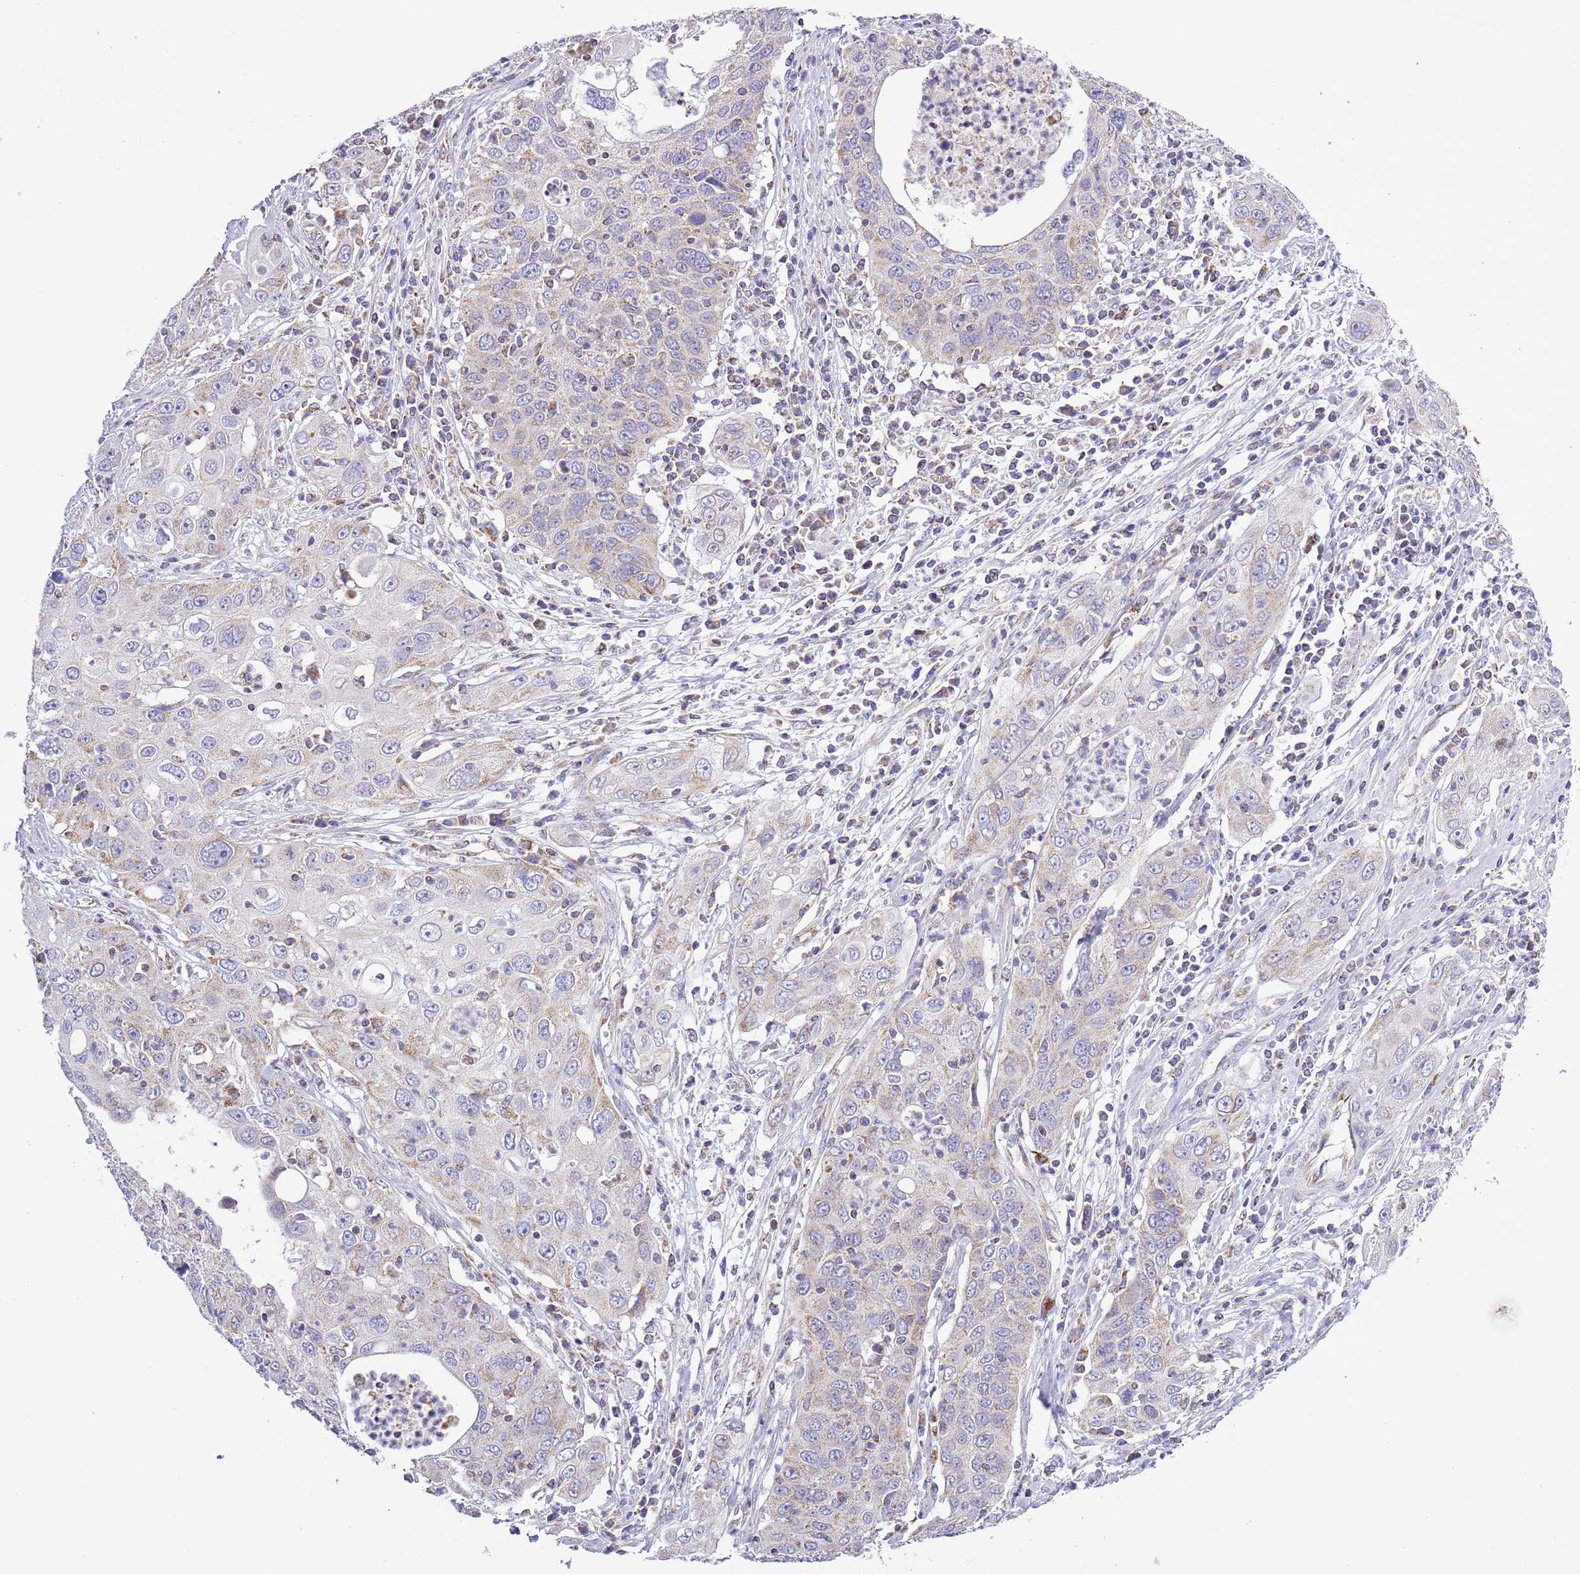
{"staining": {"intensity": "weak", "quantity": "<25%", "location": "cytoplasmic/membranous"}, "tissue": "cervical cancer", "cell_type": "Tumor cells", "image_type": "cancer", "snomed": [{"axis": "morphology", "description": "Squamous cell carcinoma, NOS"}, {"axis": "topography", "description": "Cervix"}], "caption": "Cervical squamous cell carcinoma was stained to show a protein in brown. There is no significant expression in tumor cells. (Stains: DAB (3,3'-diaminobenzidine) immunohistochemistry (IHC) with hematoxylin counter stain, Microscopy: brightfield microscopy at high magnification).", "gene": "TEKTIP1", "patient": {"sex": "female", "age": 36}}